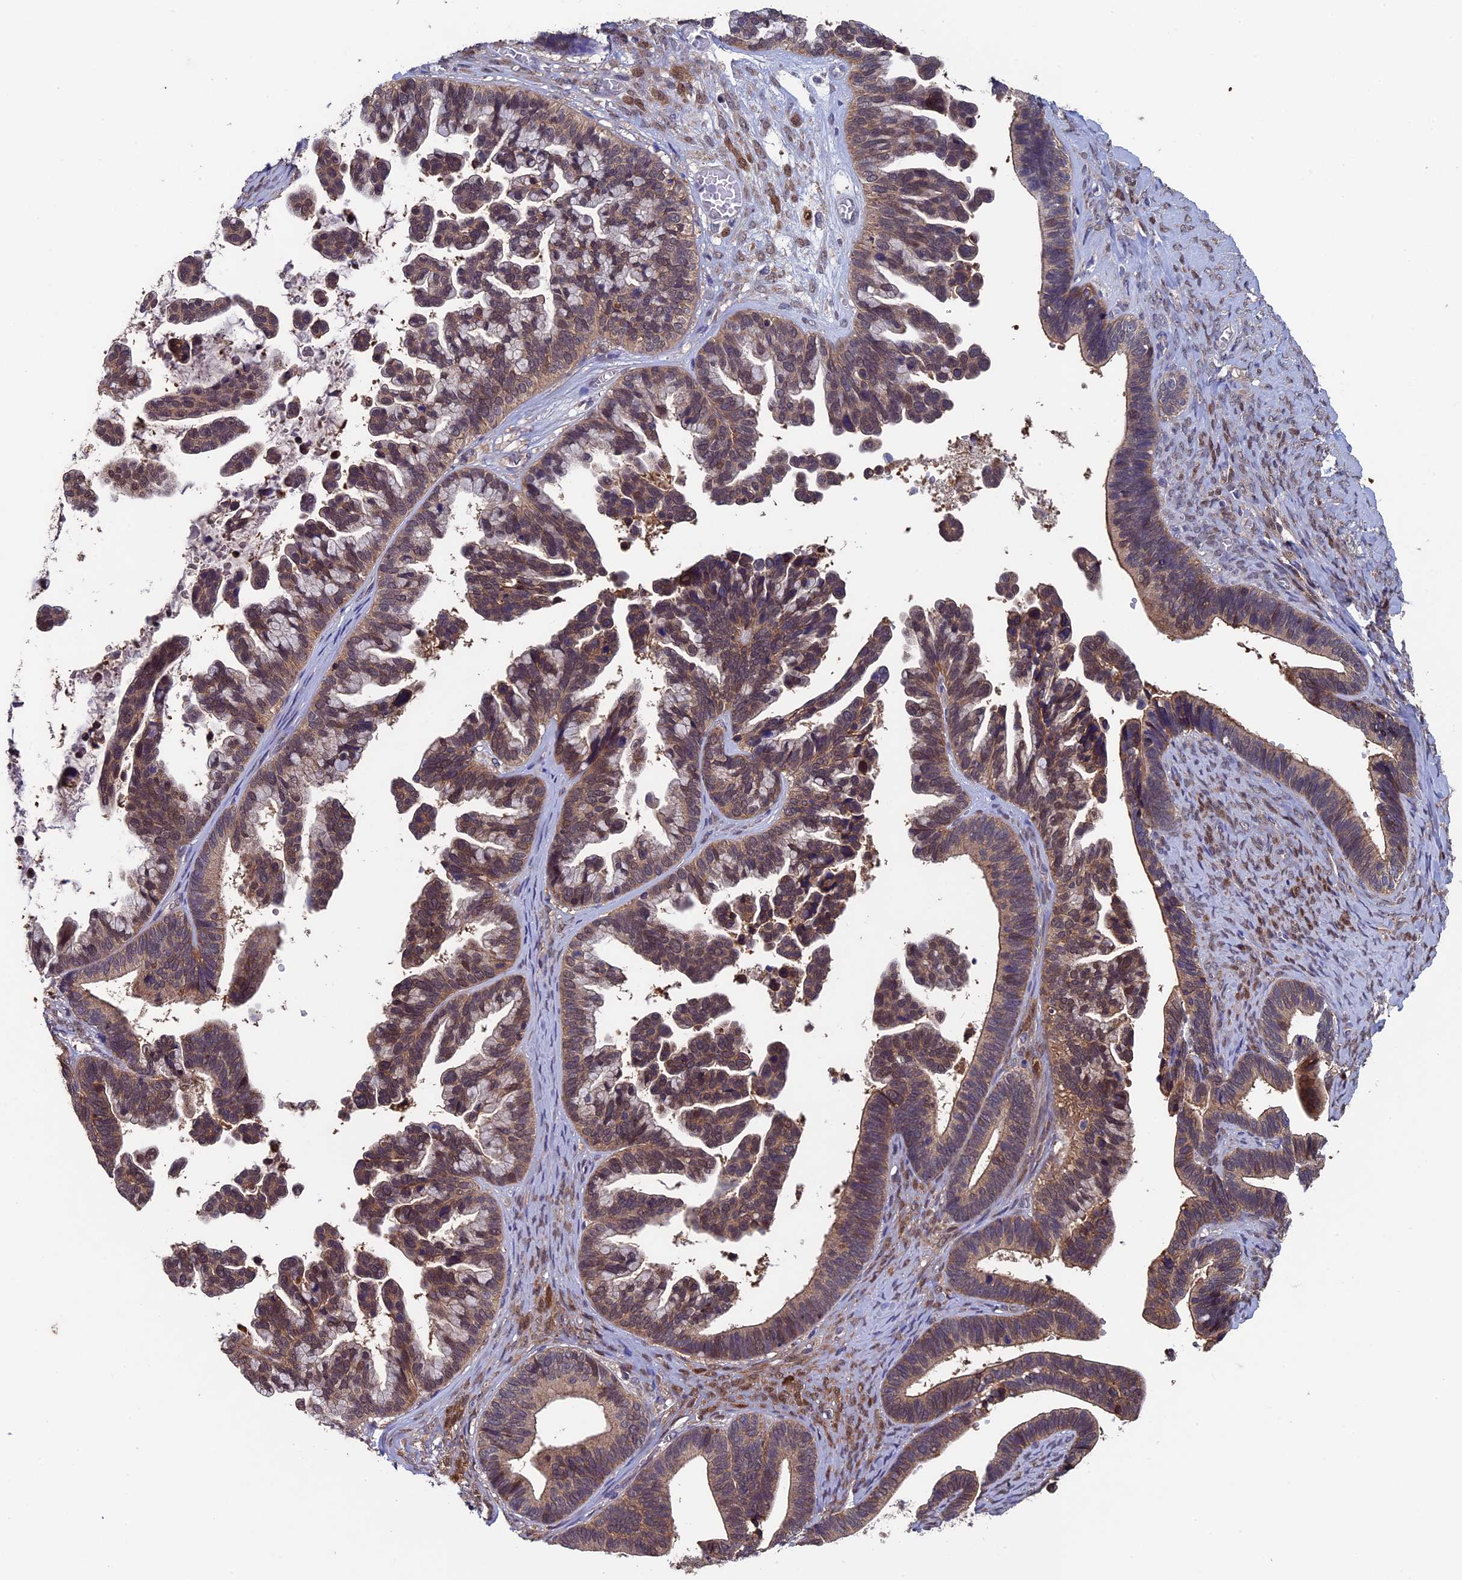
{"staining": {"intensity": "moderate", "quantity": ">75%", "location": "cytoplasmic/membranous,nuclear"}, "tissue": "ovarian cancer", "cell_type": "Tumor cells", "image_type": "cancer", "snomed": [{"axis": "morphology", "description": "Cystadenocarcinoma, serous, NOS"}, {"axis": "topography", "description": "Ovary"}], "caption": "This micrograph exhibits immunohistochemistry staining of human ovarian cancer (serous cystadenocarcinoma), with medium moderate cytoplasmic/membranous and nuclear positivity in approximately >75% of tumor cells.", "gene": "LCMT1", "patient": {"sex": "female", "age": 56}}